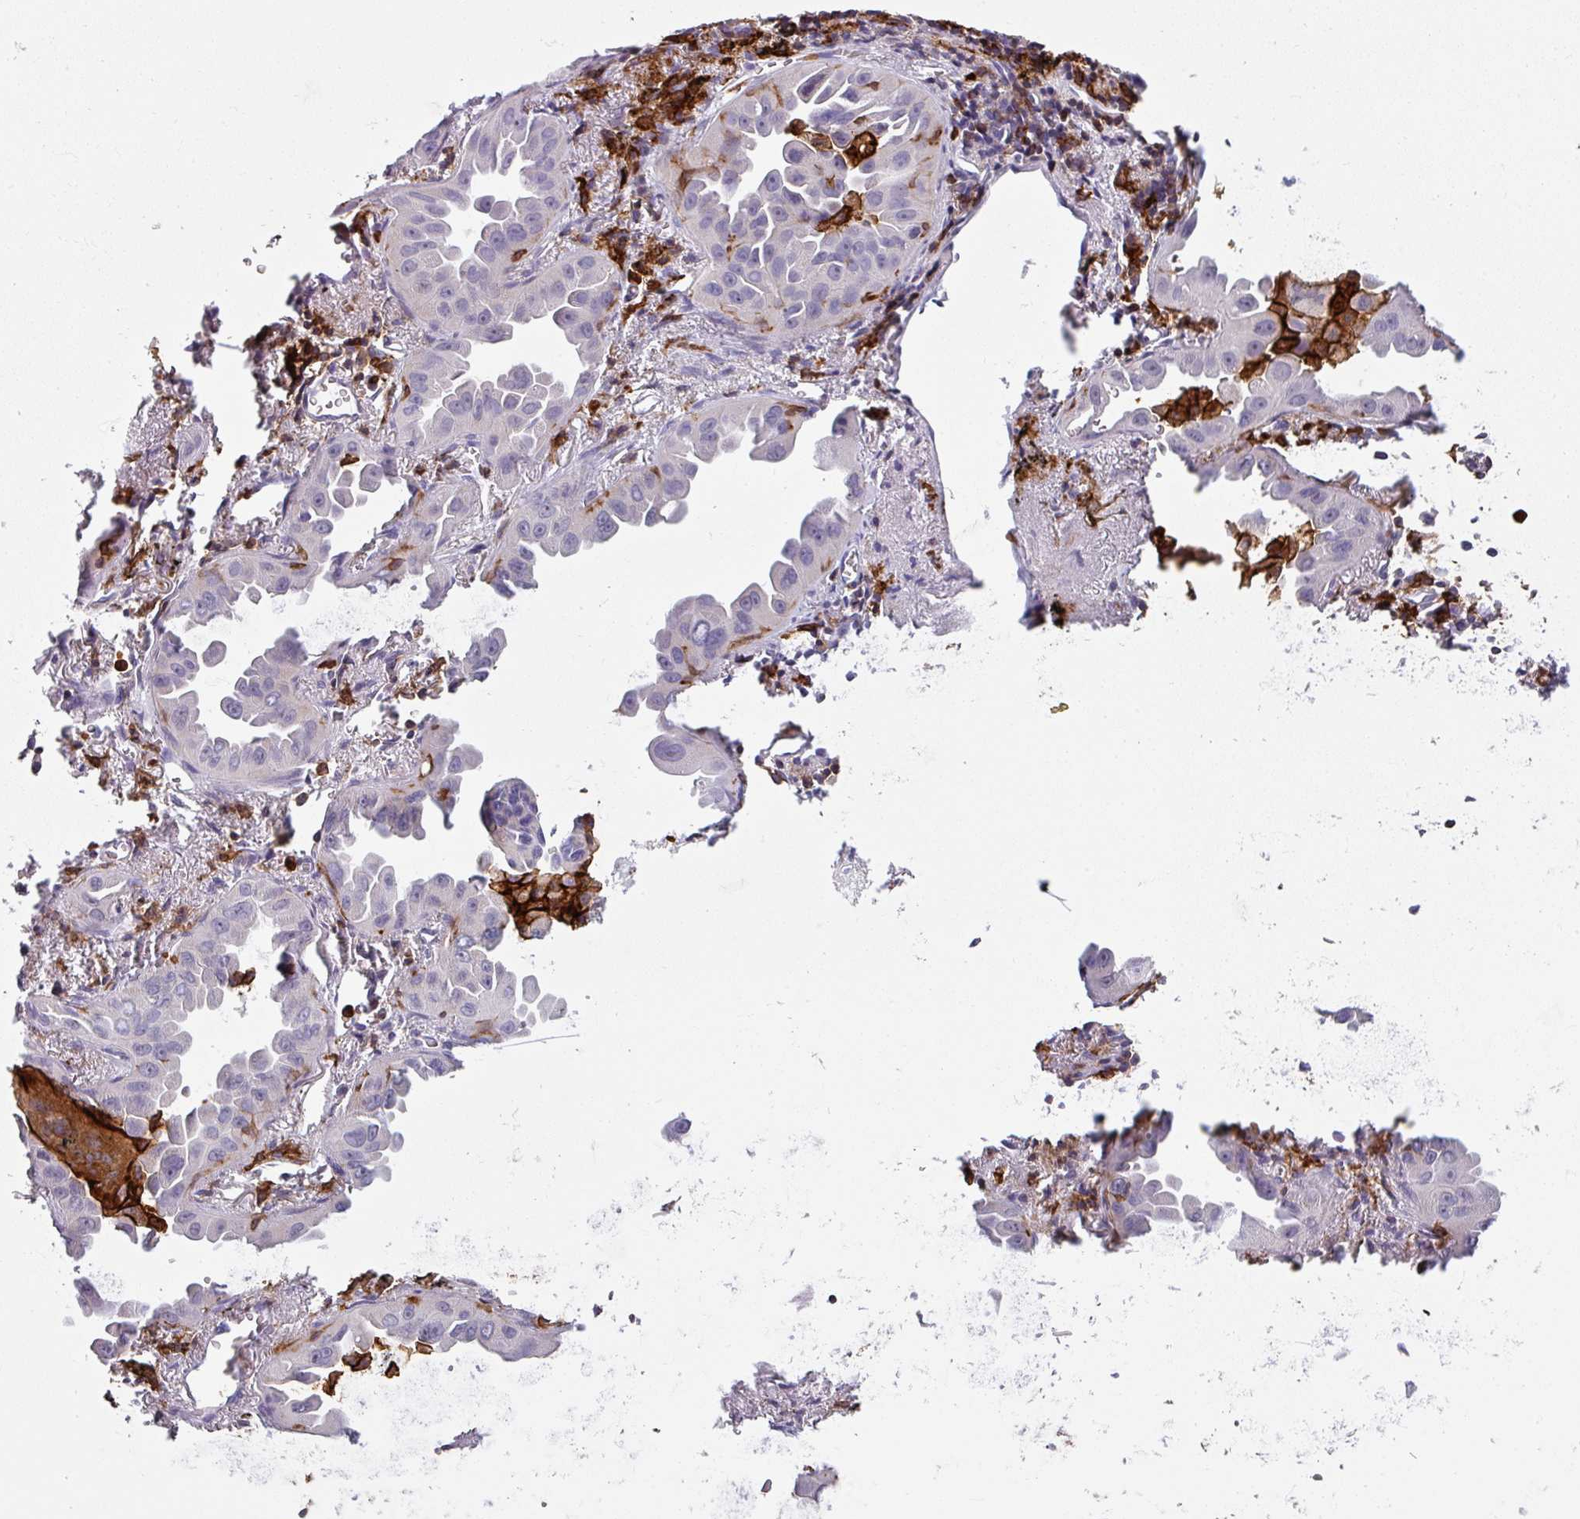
{"staining": {"intensity": "negative", "quantity": "none", "location": "none"}, "tissue": "lung cancer", "cell_type": "Tumor cells", "image_type": "cancer", "snomed": [{"axis": "morphology", "description": "Adenocarcinoma, NOS"}, {"axis": "topography", "description": "Lung"}], "caption": "Tumor cells show no significant expression in lung cancer. (DAB immunohistochemistry (IHC) with hematoxylin counter stain).", "gene": "EXOSC5", "patient": {"sex": "male", "age": 68}}